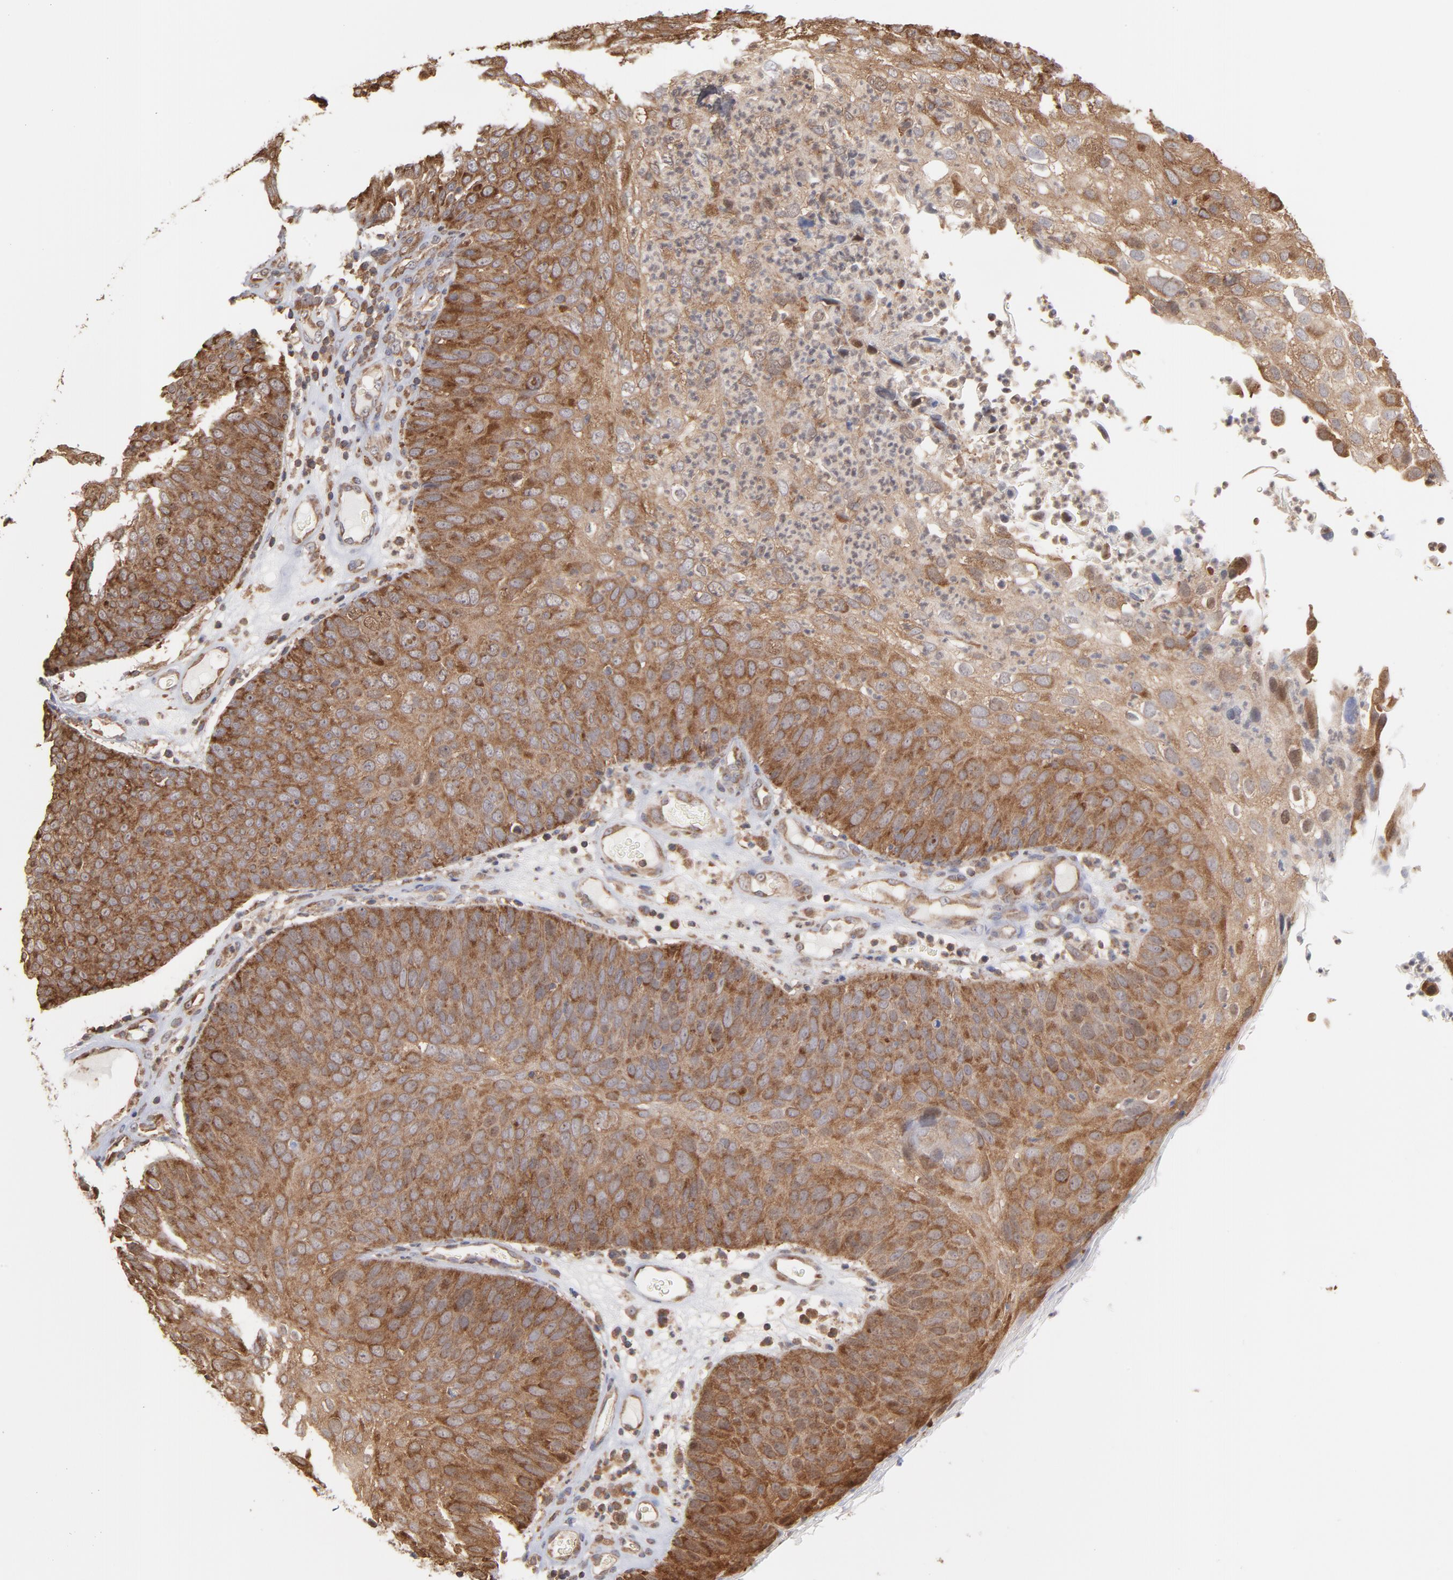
{"staining": {"intensity": "moderate", "quantity": "25%-75%", "location": "cytoplasmic/membranous"}, "tissue": "skin cancer", "cell_type": "Tumor cells", "image_type": "cancer", "snomed": [{"axis": "morphology", "description": "Squamous cell carcinoma, NOS"}, {"axis": "topography", "description": "Skin"}], "caption": "Protein expression analysis of human skin squamous cell carcinoma reveals moderate cytoplasmic/membranous expression in about 25%-75% of tumor cells.", "gene": "MAPRE1", "patient": {"sex": "male", "age": 87}}